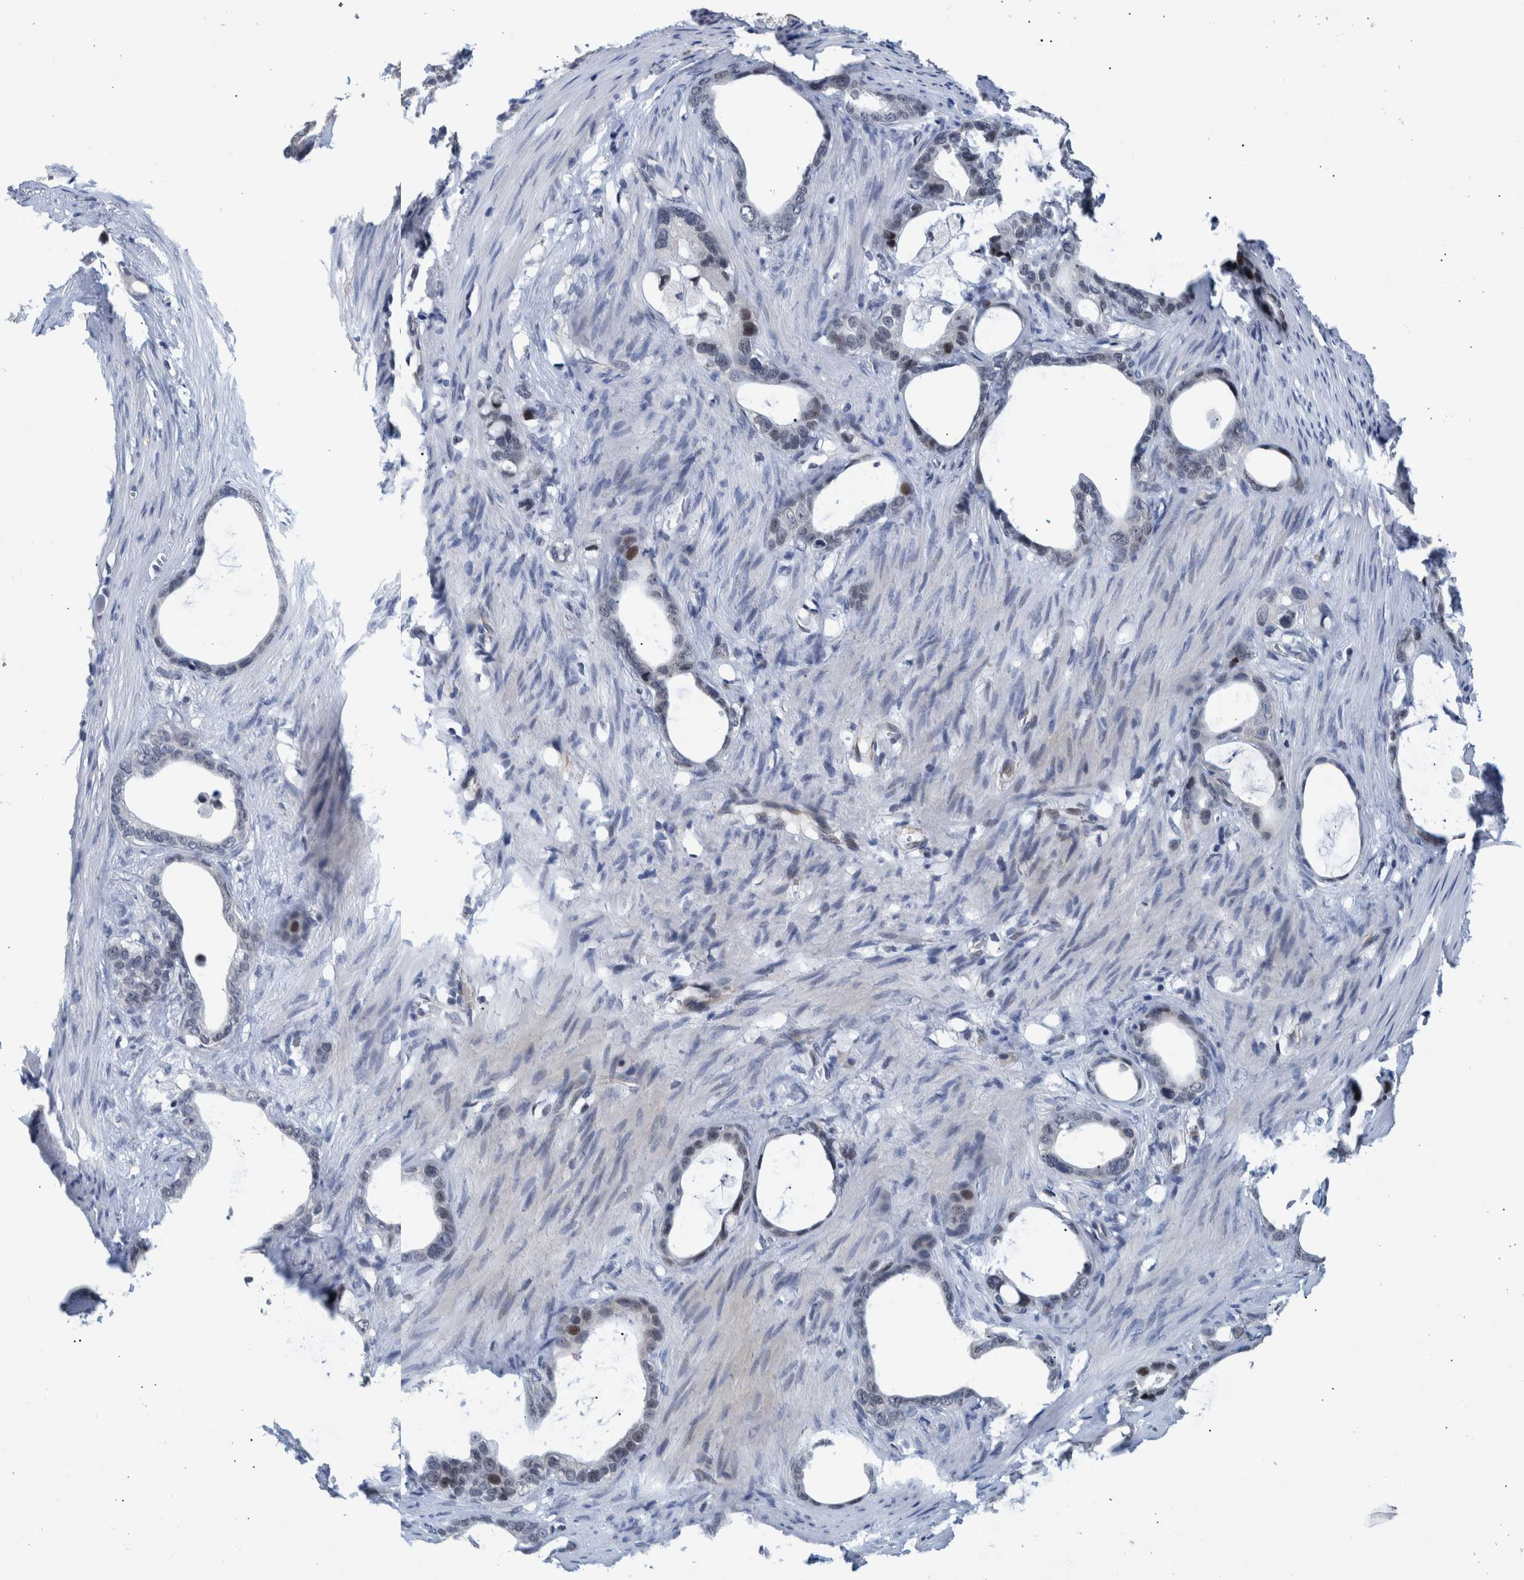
{"staining": {"intensity": "weak", "quantity": "<25%", "location": "nuclear"}, "tissue": "stomach cancer", "cell_type": "Tumor cells", "image_type": "cancer", "snomed": [{"axis": "morphology", "description": "Adenocarcinoma, NOS"}, {"axis": "topography", "description": "Stomach"}], "caption": "Photomicrograph shows no significant protein staining in tumor cells of stomach adenocarcinoma.", "gene": "ESRP1", "patient": {"sex": "female", "age": 75}}